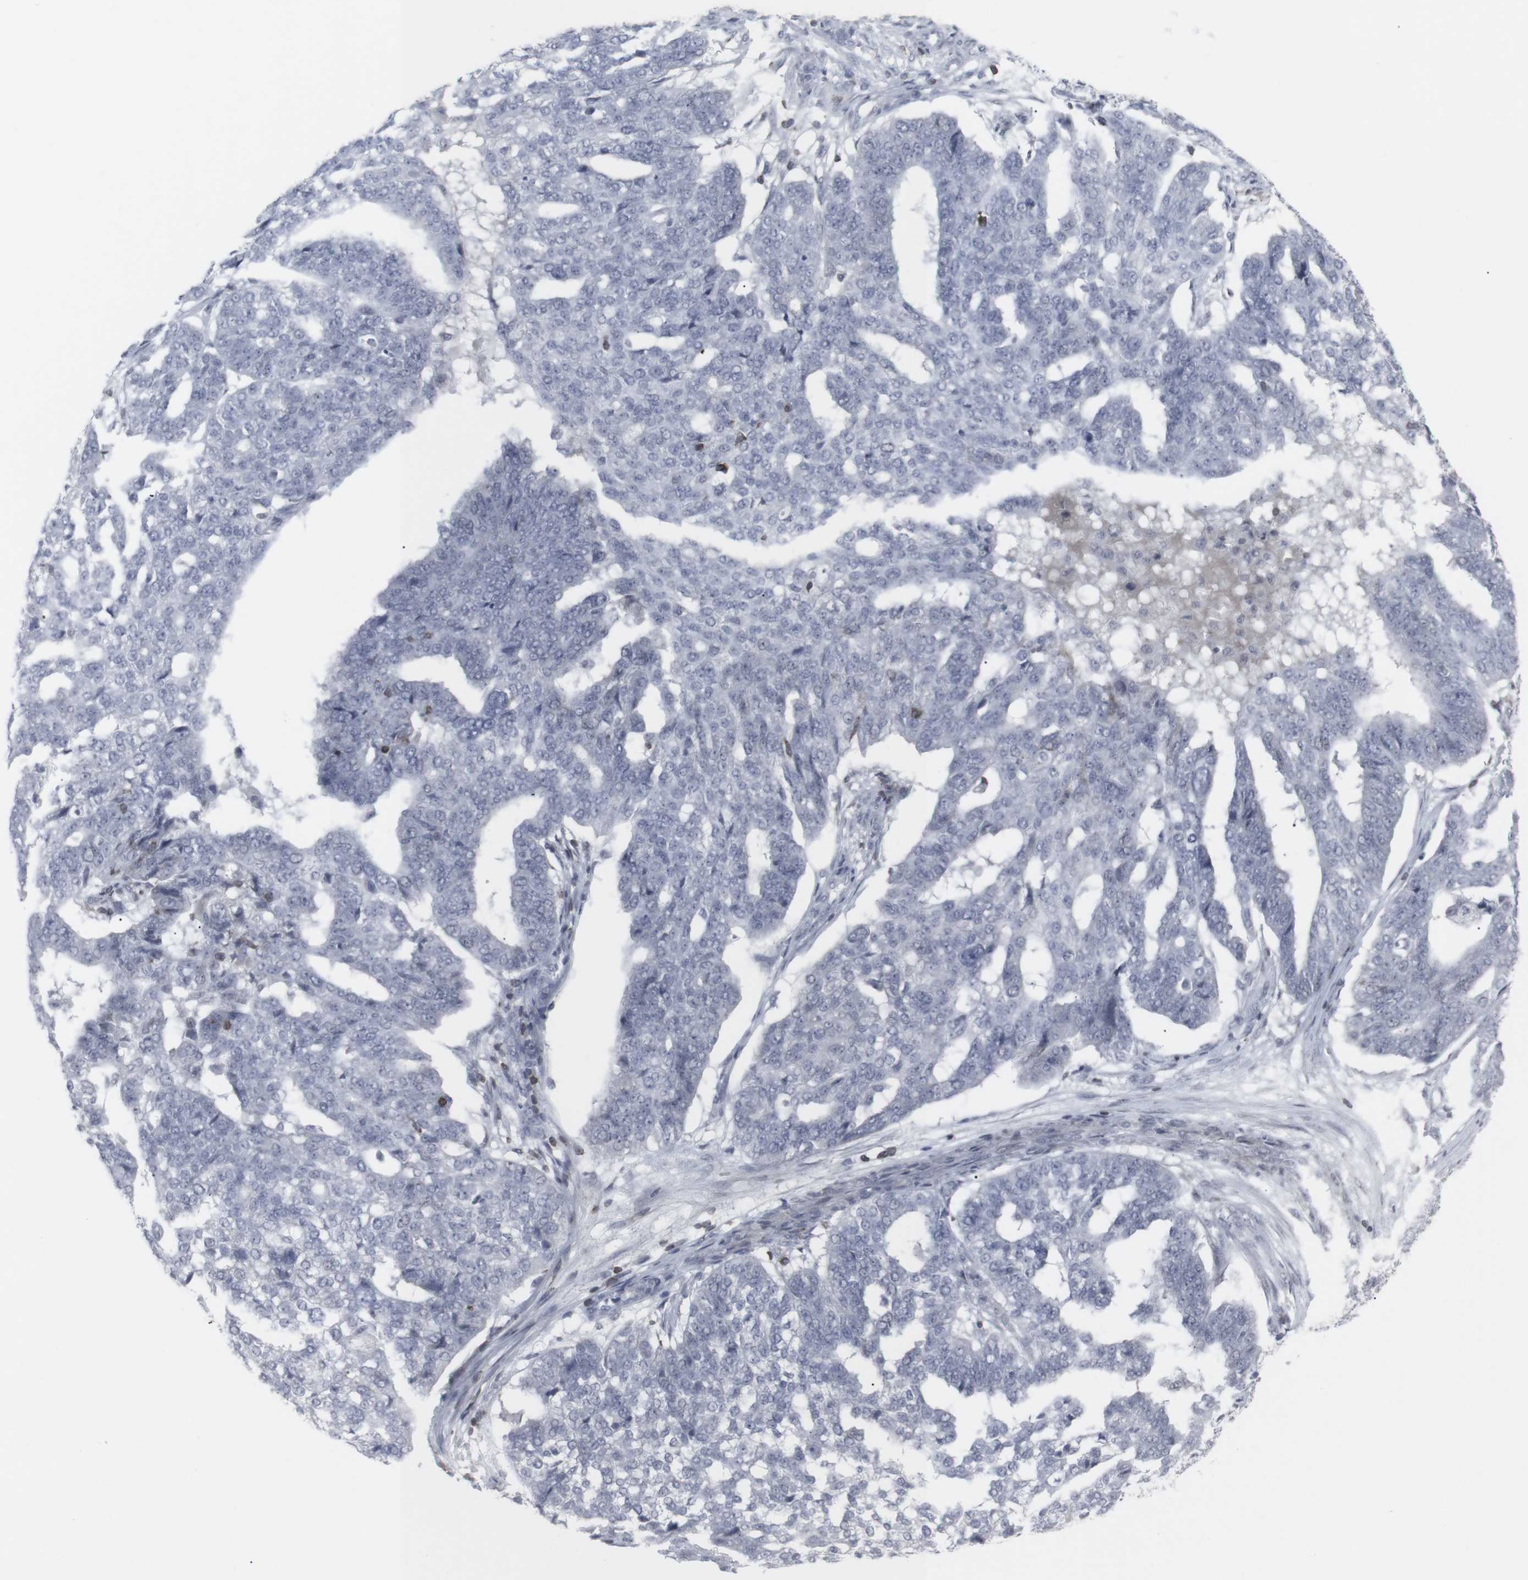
{"staining": {"intensity": "negative", "quantity": "none", "location": "none"}, "tissue": "ovarian cancer", "cell_type": "Tumor cells", "image_type": "cancer", "snomed": [{"axis": "morphology", "description": "Cystadenocarcinoma, serous, NOS"}, {"axis": "topography", "description": "Ovary"}], "caption": "An IHC image of ovarian serous cystadenocarcinoma is shown. There is no staining in tumor cells of ovarian serous cystadenocarcinoma.", "gene": "APOBEC2", "patient": {"sex": "female", "age": 59}}